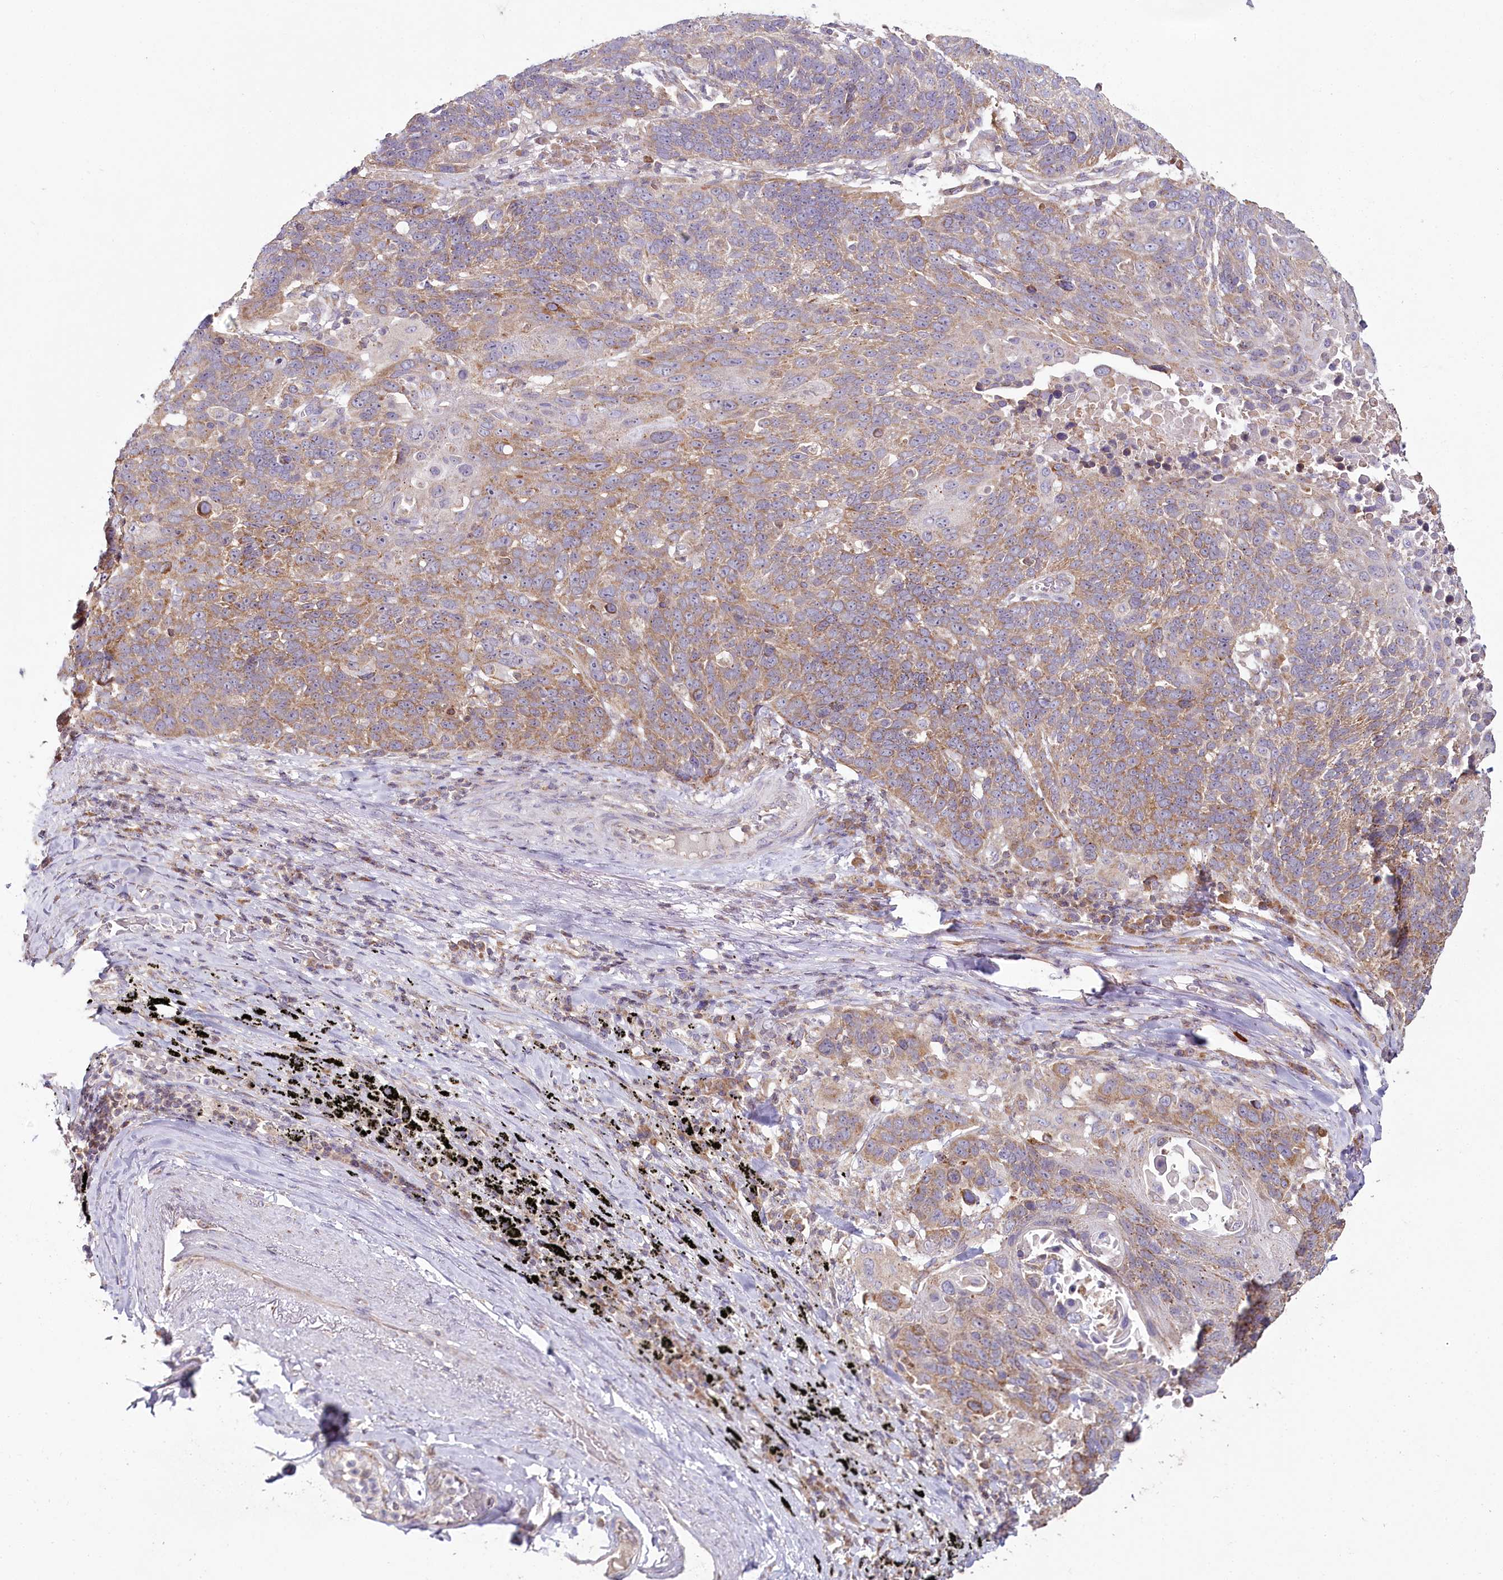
{"staining": {"intensity": "moderate", "quantity": "25%-75%", "location": "cytoplasmic/membranous"}, "tissue": "lung cancer", "cell_type": "Tumor cells", "image_type": "cancer", "snomed": [{"axis": "morphology", "description": "Squamous cell carcinoma, NOS"}, {"axis": "topography", "description": "Lung"}], "caption": "Lung squamous cell carcinoma stained with DAB (3,3'-diaminobenzidine) immunohistochemistry (IHC) displays medium levels of moderate cytoplasmic/membranous staining in about 25%-75% of tumor cells. (Stains: DAB in brown, nuclei in blue, Microscopy: brightfield microscopy at high magnification).", "gene": "ACOX2", "patient": {"sex": "male", "age": 66}}